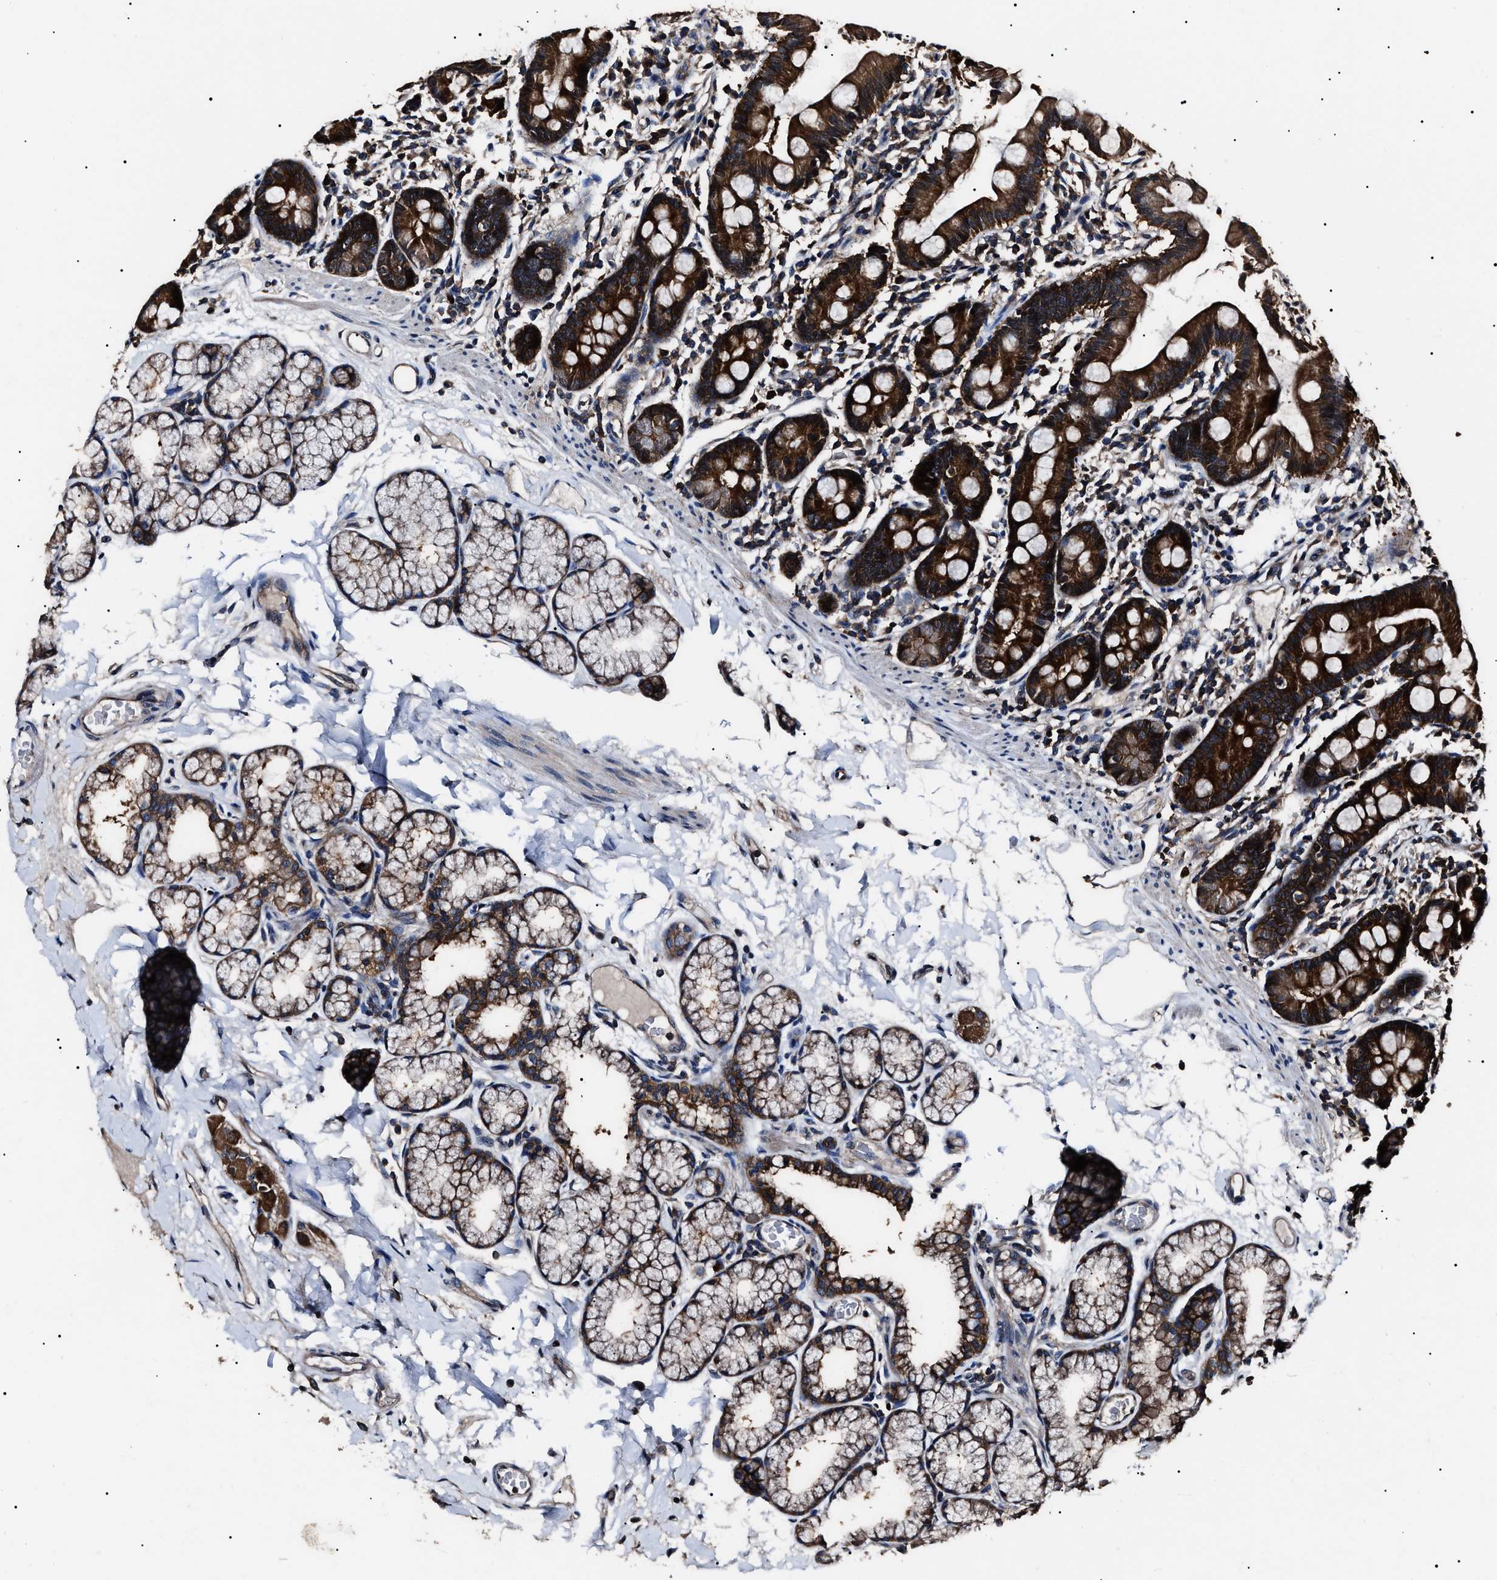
{"staining": {"intensity": "strong", "quantity": ">75%", "location": "cytoplasmic/membranous"}, "tissue": "duodenum", "cell_type": "Glandular cells", "image_type": "normal", "snomed": [{"axis": "morphology", "description": "Normal tissue, NOS"}, {"axis": "topography", "description": "Duodenum"}], "caption": "Normal duodenum was stained to show a protein in brown. There is high levels of strong cytoplasmic/membranous expression in approximately >75% of glandular cells. Nuclei are stained in blue.", "gene": "CCT8", "patient": {"sex": "male", "age": 50}}